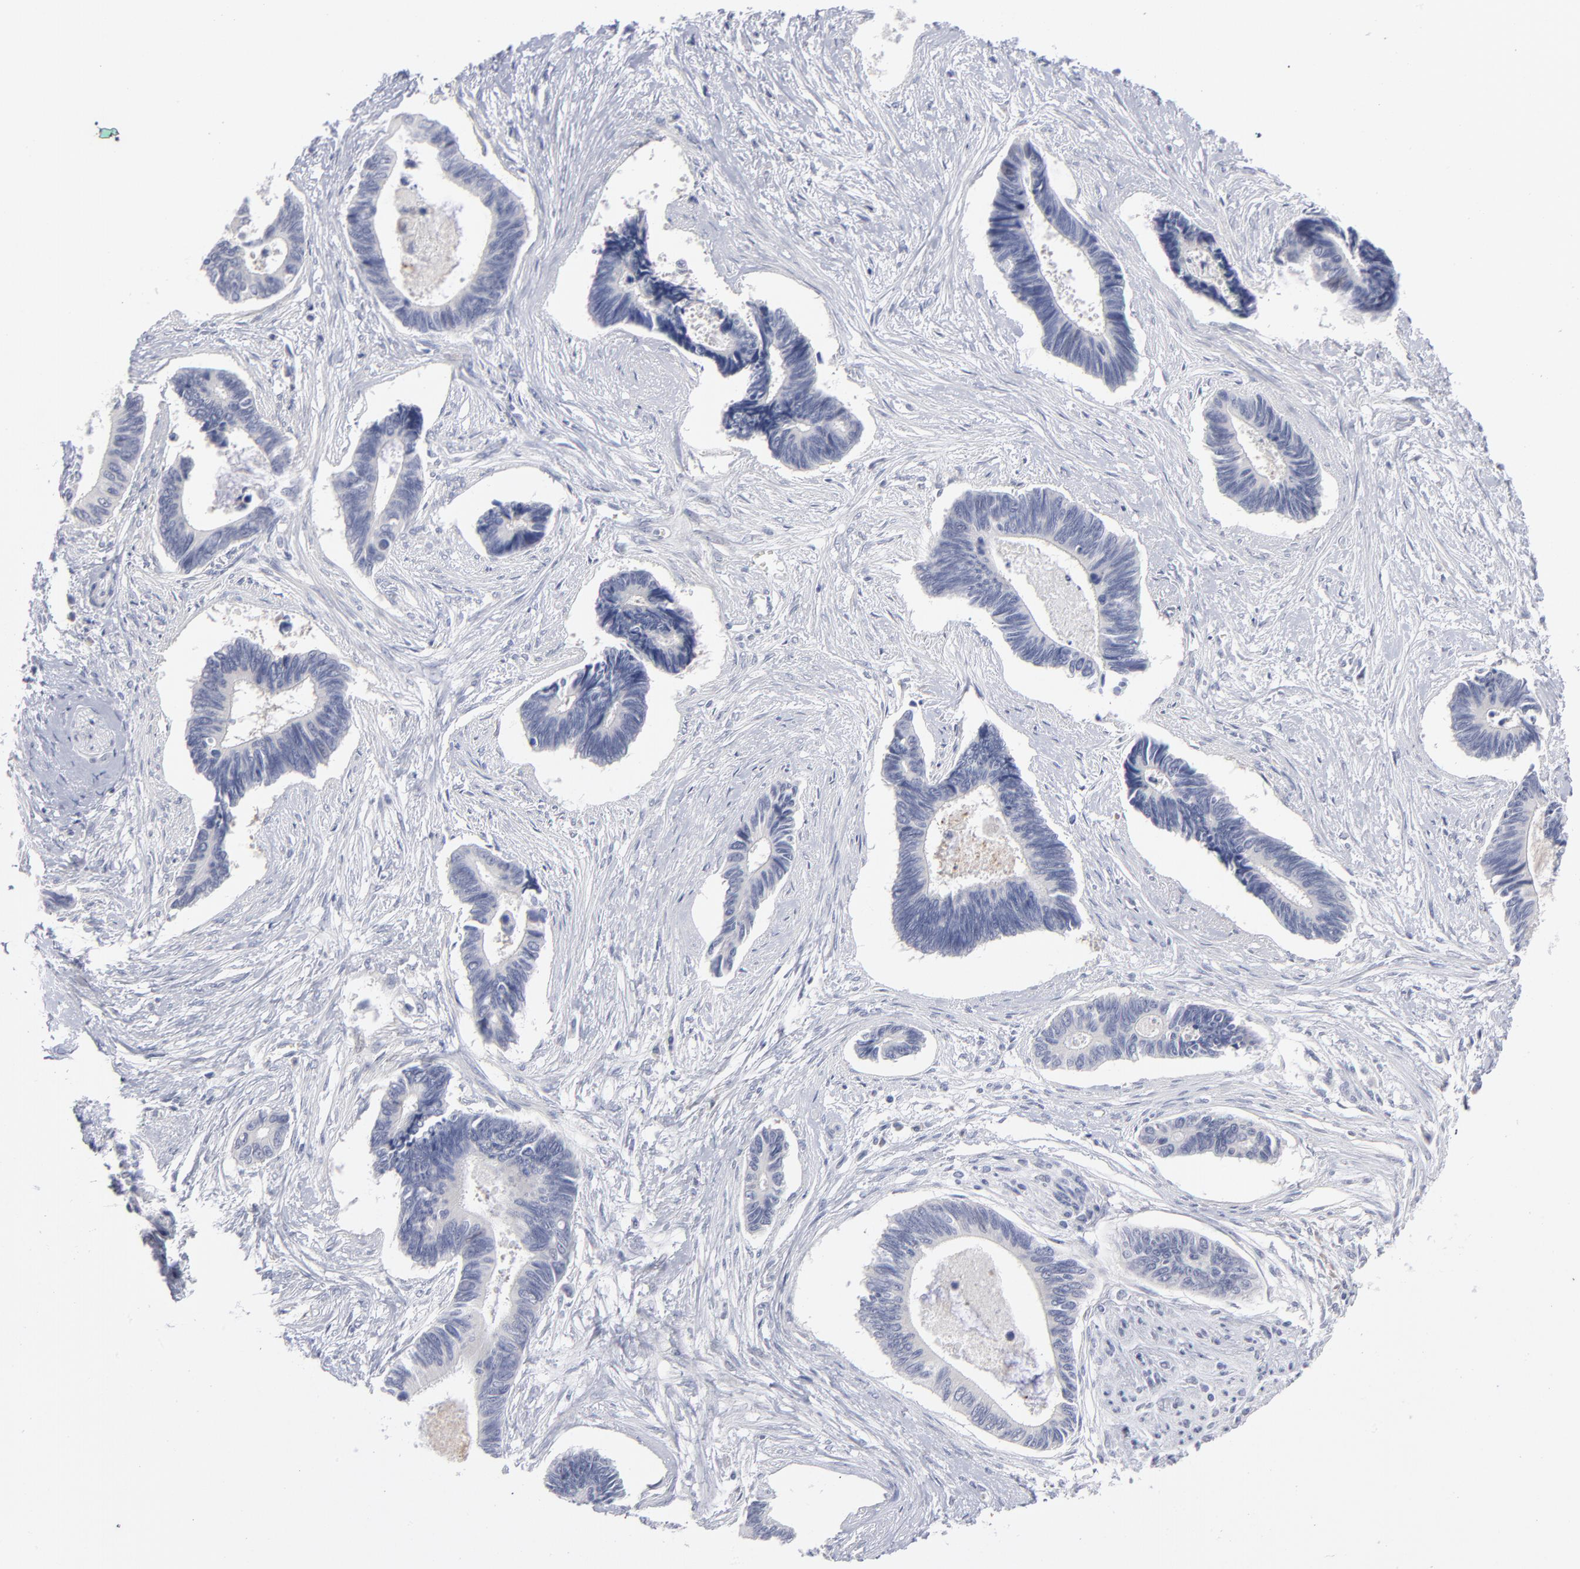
{"staining": {"intensity": "negative", "quantity": "none", "location": "none"}, "tissue": "pancreatic cancer", "cell_type": "Tumor cells", "image_type": "cancer", "snomed": [{"axis": "morphology", "description": "Adenocarcinoma, NOS"}, {"axis": "topography", "description": "Pancreas"}], "caption": "Human adenocarcinoma (pancreatic) stained for a protein using immunohistochemistry (IHC) shows no positivity in tumor cells.", "gene": "RPS24", "patient": {"sex": "female", "age": 70}}